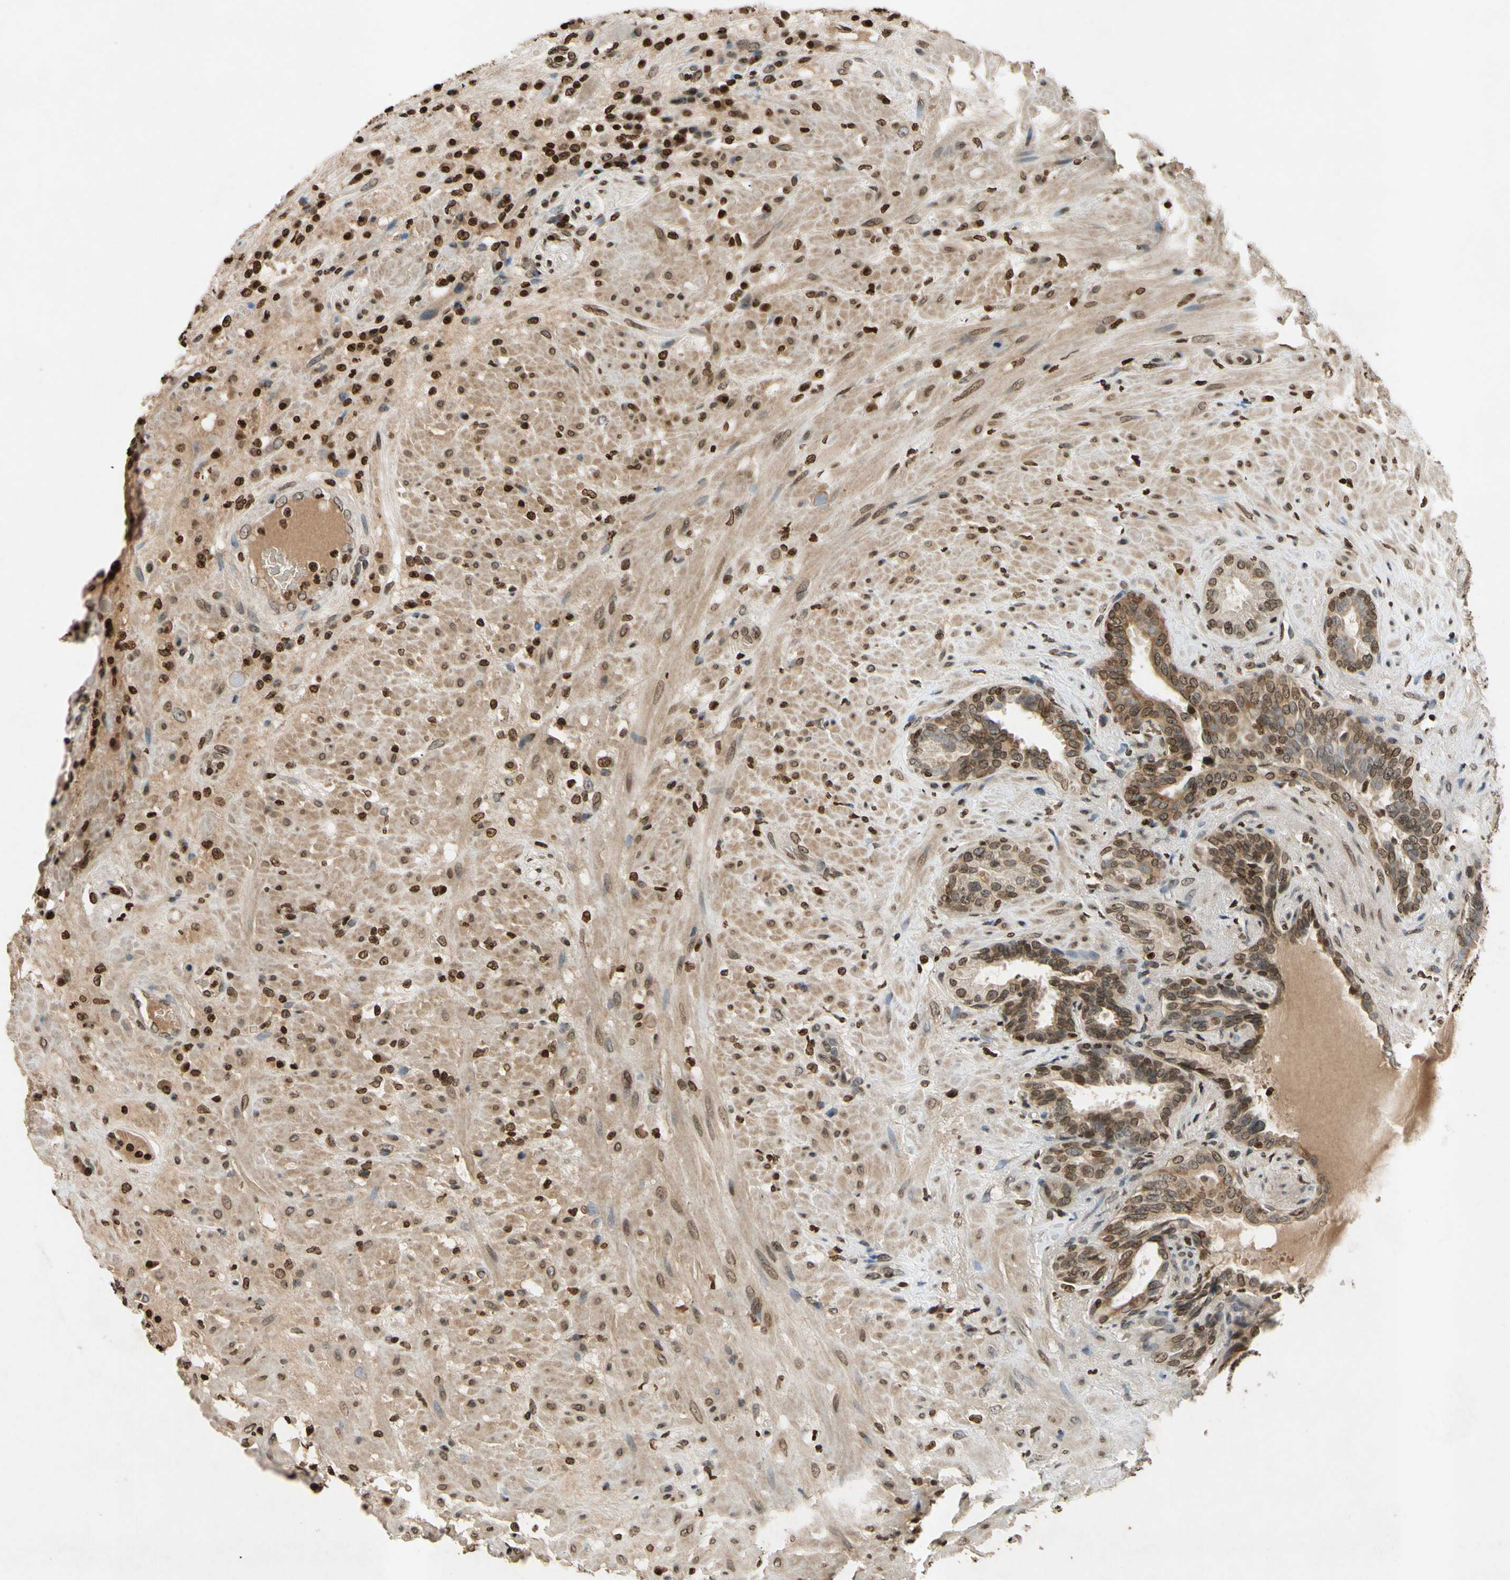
{"staining": {"intensity": "moderate", "quantity": ">75%", "location": "nuclear"}, "tissue": "seminal vesicle", "cell_type": "Glandular cells", "image_type": "normal", "snomed": [{"axis": "morphology", "description": "Normal tissue, NOS"}, {"axis": "topography", "description": "Seminal veicle"}], "caption": "Benign seminal vesicle demonstrates moderate nuclear staining in about >75% of glandular cells, visualized by immunohistochemistry. (IHC, brightfield microscopy, high magnification).", "gene": "HOXB3", "patient": {"sex": "male", "age": 61}}